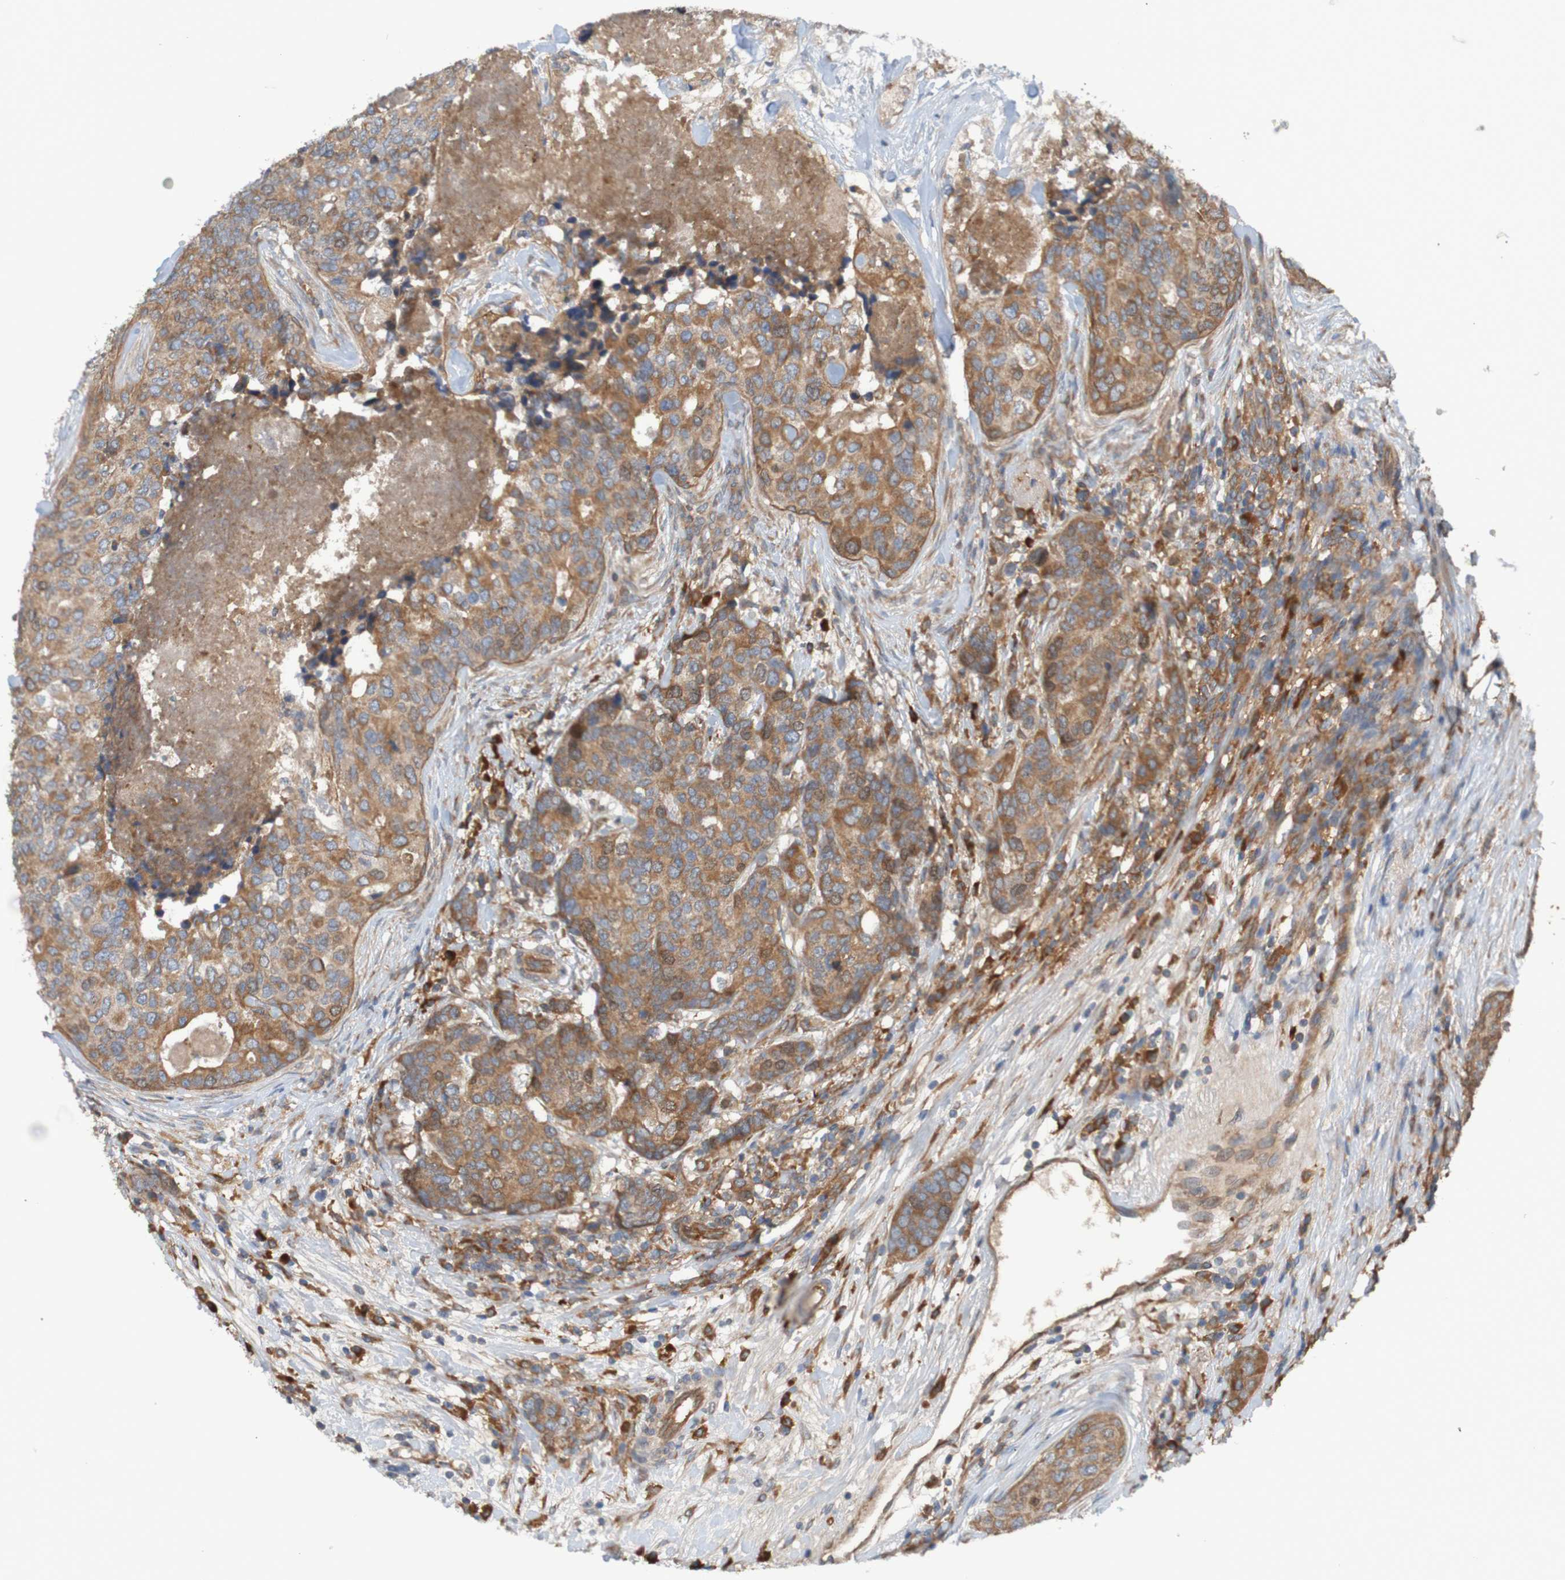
{"staining": {"intensity": "moderate", "quantity": ">75%", "location": "cytoplasmic/membranous"}, "tissue": "breast cancer", "cell_type": "Tumor cells", "image_type": "cancer", "snomed": [{"axis": "morphology", "description": "Lobular carcinoma"}, {"axis": "topography", "description": "Breast"}], "caption": "Breast lobular carcinoma was stained to show a protein in brown. There is medium levels of moderate cytoplasmic/membranous positivity in about >75% of tumor cells.", "gene": "DNAJC4", "patient": {"sex": "female", "age": 59}}